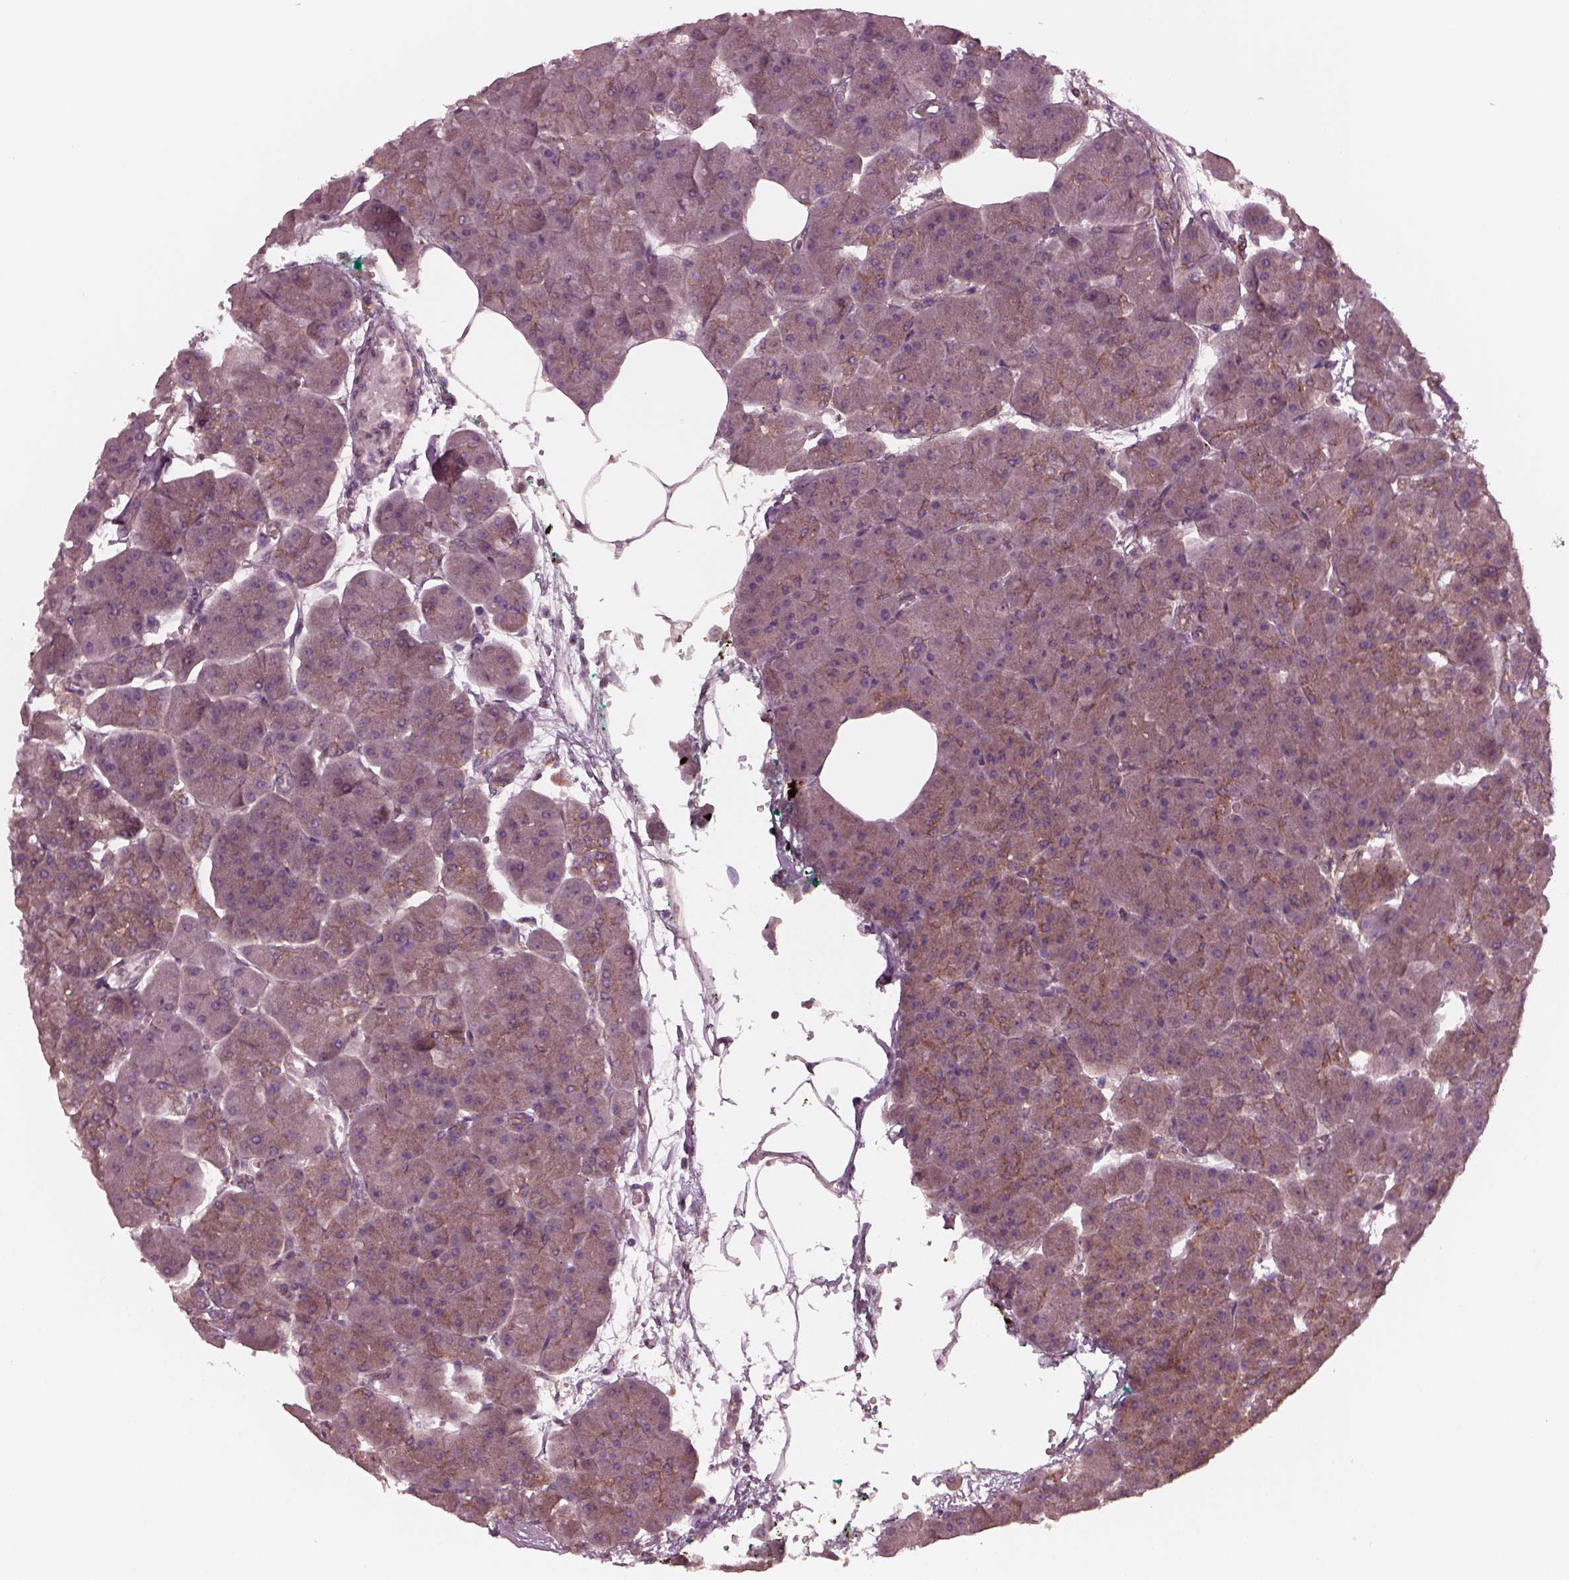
{"staining": {"intensity": "moderate", "quantity": ">75%", "location": "cytoplasmic/membranous"}, "tissue": "pancreas", "cell_type": "Exocrine glandular cells", "image_type": "normal", "snomed": [{"axis": "morphology", "description": "Normal tissue, NOS"}, {"axis": "topography", "description": "Adipose tissue"}, {"axis": "topography", "description": "Pancreas"}, {"axis": "topography", "description": "Peripheral nerve tissue"}], "caption": "Protein staining of benign pancreas shows moderate cytoplasmic/membranous staining in about >75% of exocrine glandular cells.", "gene": "TUBG1", "patient": {"sex": "female", "age": 58}}